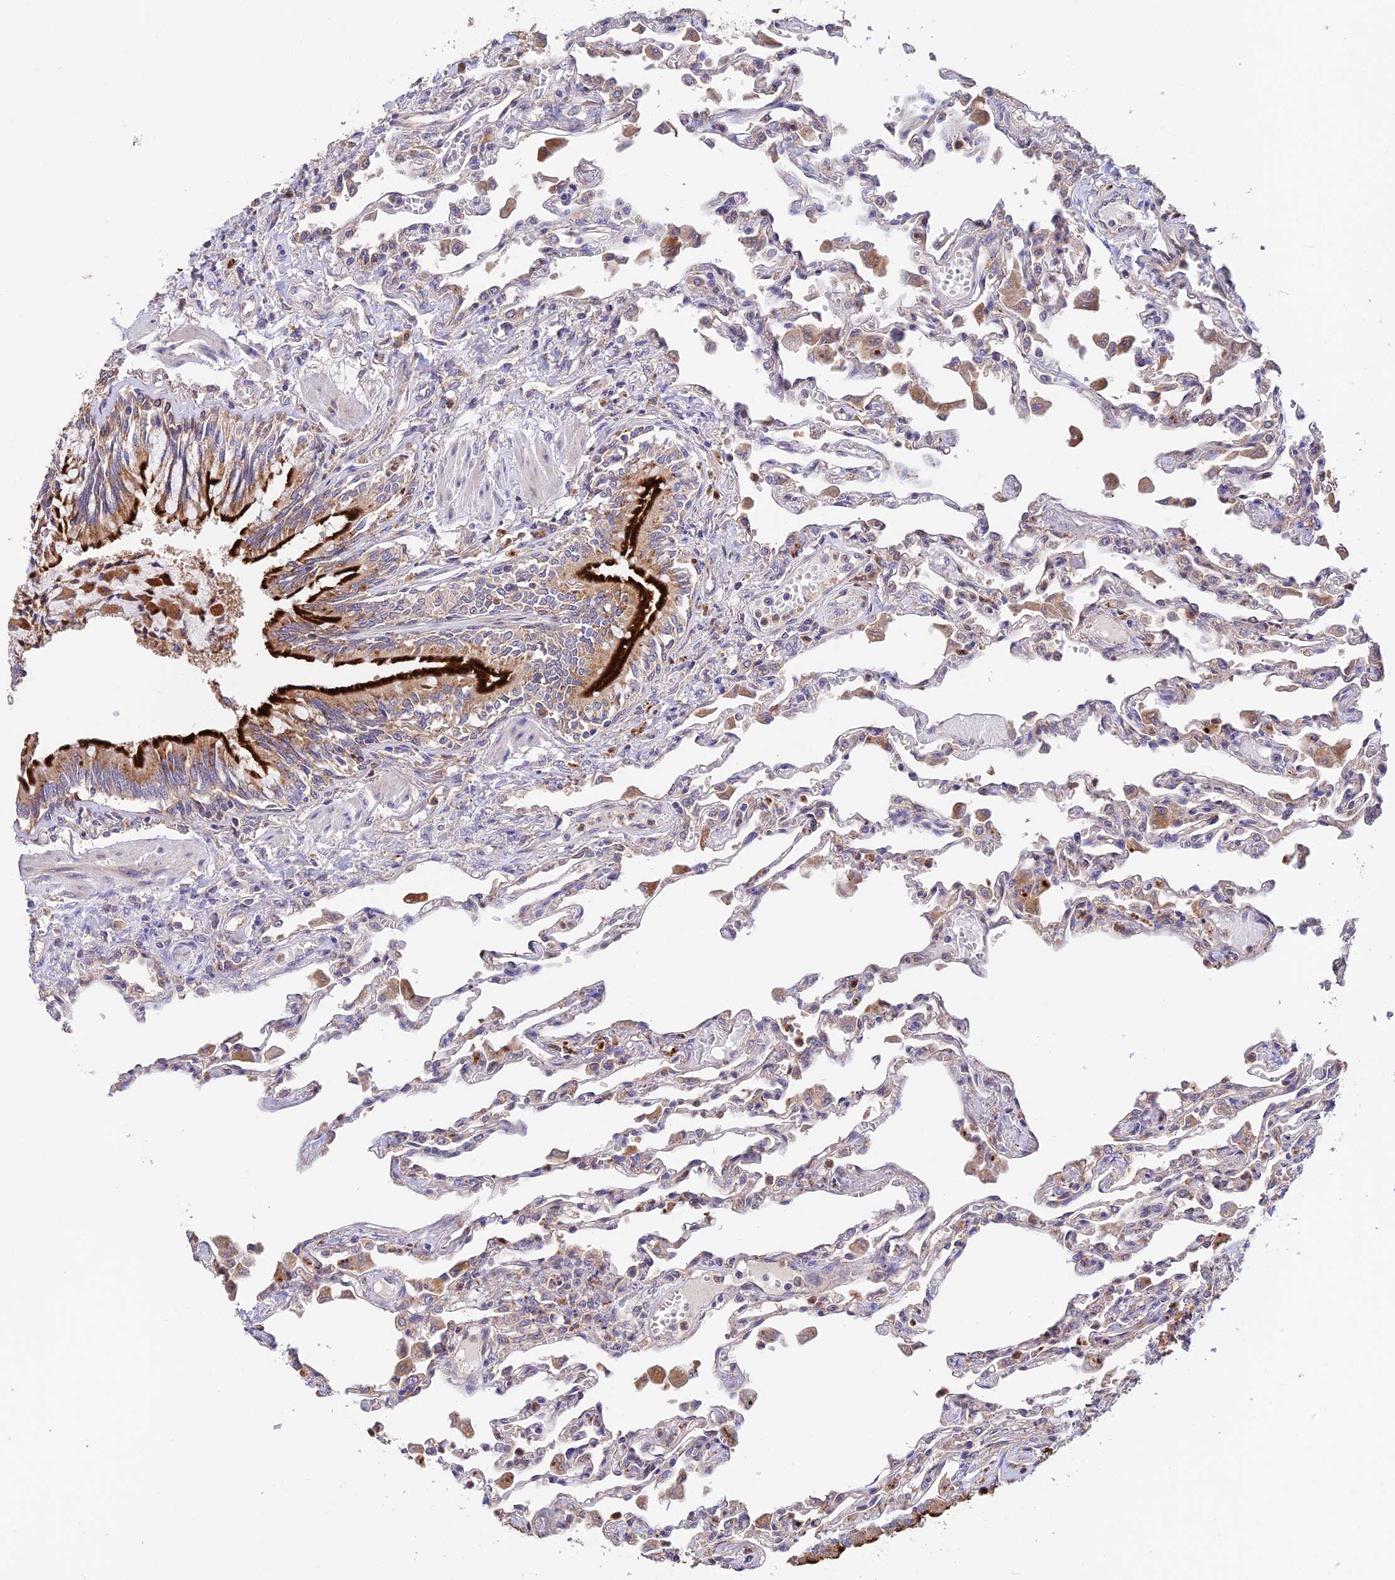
{"staining": {"intensity": "weak", "quantity": "<25%", "location": "cytoplasmic/membranous"}, "tissue": "lung", "cell_type": "Alveolar cells", "image_type": "normal", "snomed": [{"axis": "morphology", "description": "Normal tissue, NOS"}, {"axis": "topography", "description": "Bronchus"}, {"axis": "topography", "description": "Lung"}], "caption": "The photomicrograph demonstrates no significant expression in alveolar cells of lung. (DAB (3,3'-diaminobenzidine) immunohistochemistry (IHC) visualized using brightfield microscopy, high magnification).", "gene": "EMC3", "patient": {"sex": "female", "age": 49}}